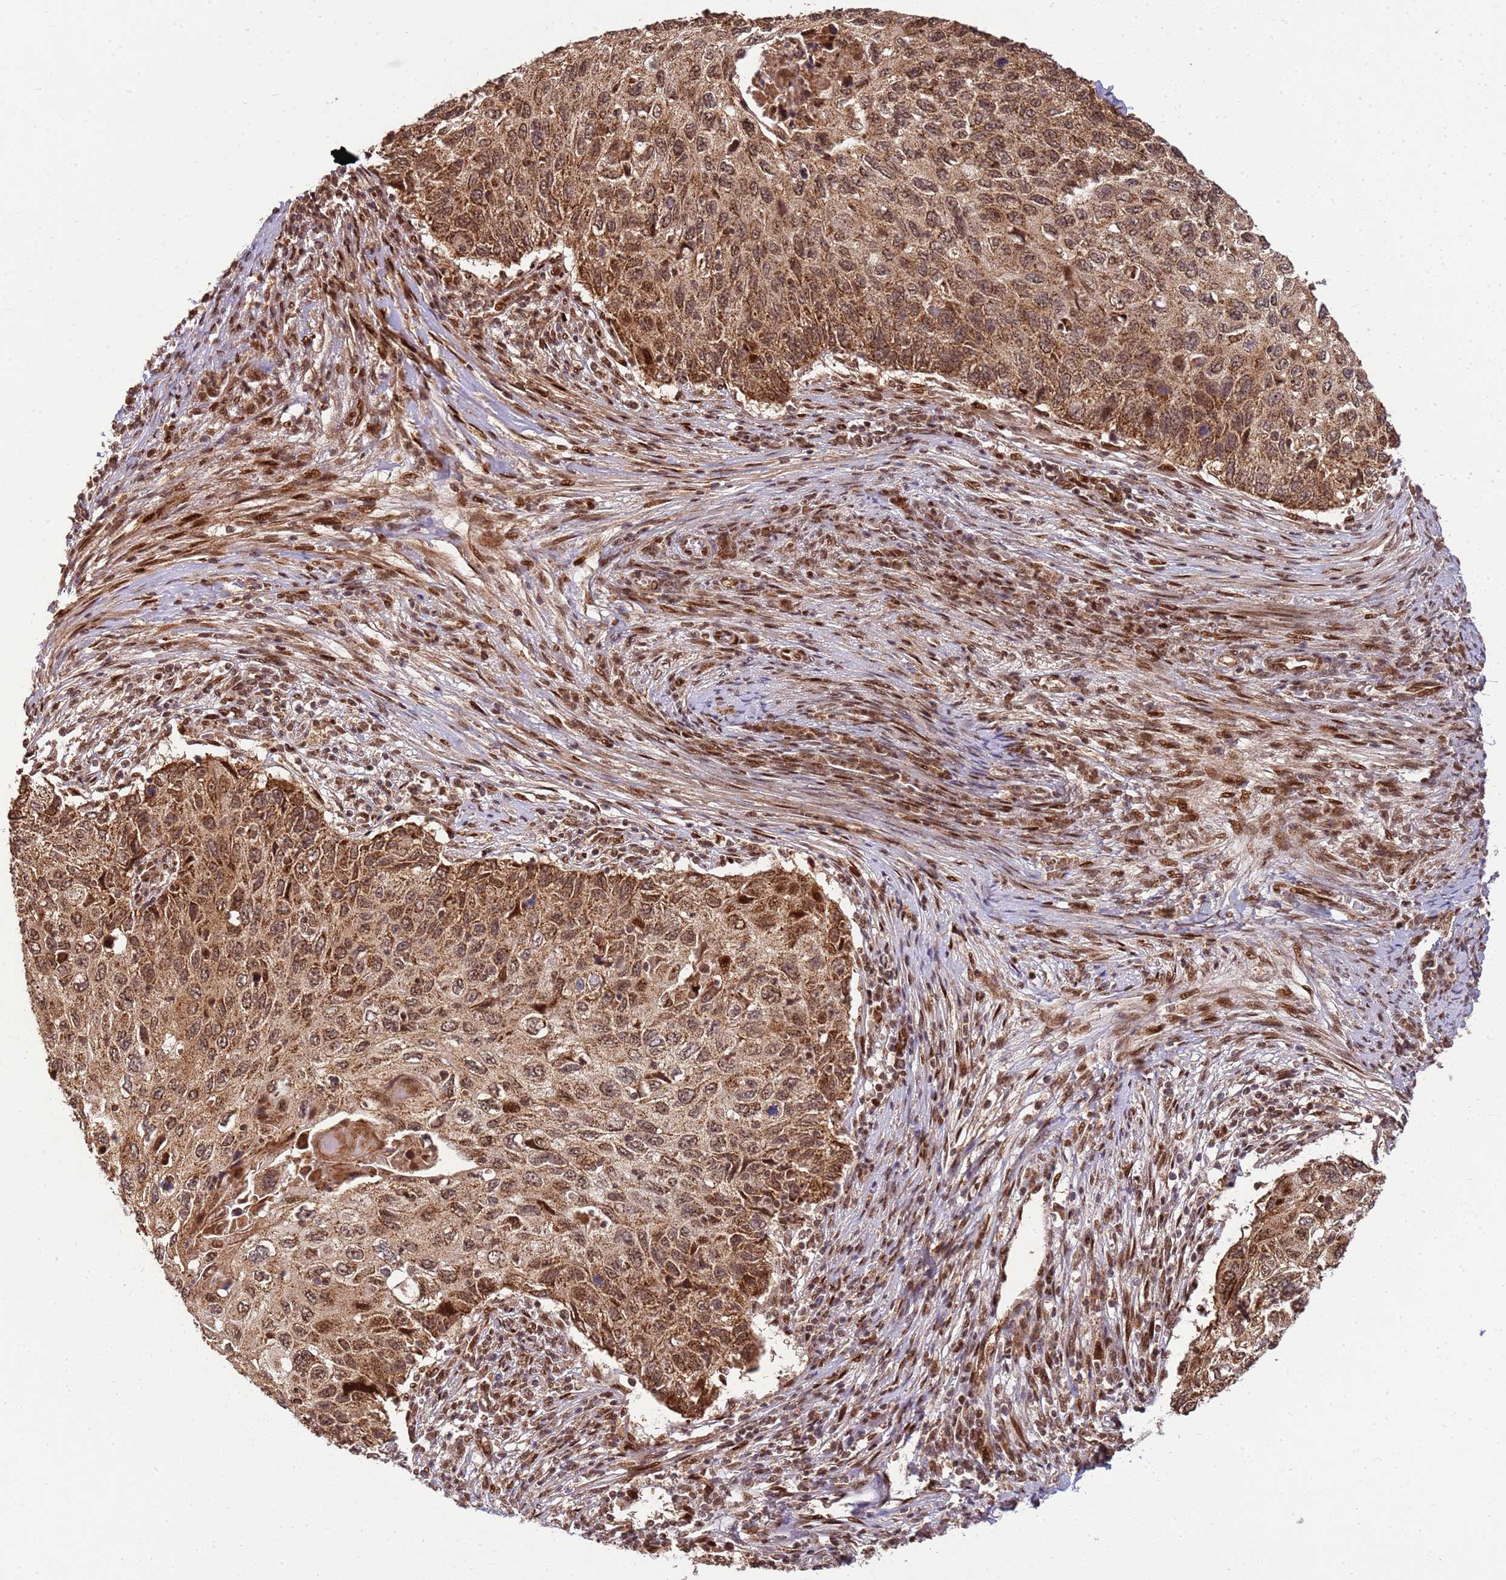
{"staining": {"intensity": "moderate", "quantity": ">75%", "location": "cytoplasmic/membranous,nuclear"}, "tissue": "cervical cancer", "cell_type": "Tumor cells", "image_type": "cancer", "snomed": [{"axis": "morphology", "description": "Squamous cell carcinoma, NOS"}, {"axis": "topography", "description": "Cervix"}], "caption": "High-magnification brightfield microscopy of cervical cancer stained with DAB (brown) and counterstained with hematoxylin (blue). tumor cells exhibit moderate cytoplasmic/membranous and nuclear expression is present in about>75% of cells. (Brightfield microscopy of DAB IHC at high magnification).", "gene": "PEX14", "patient": {"sex": "female", "age": 70}}